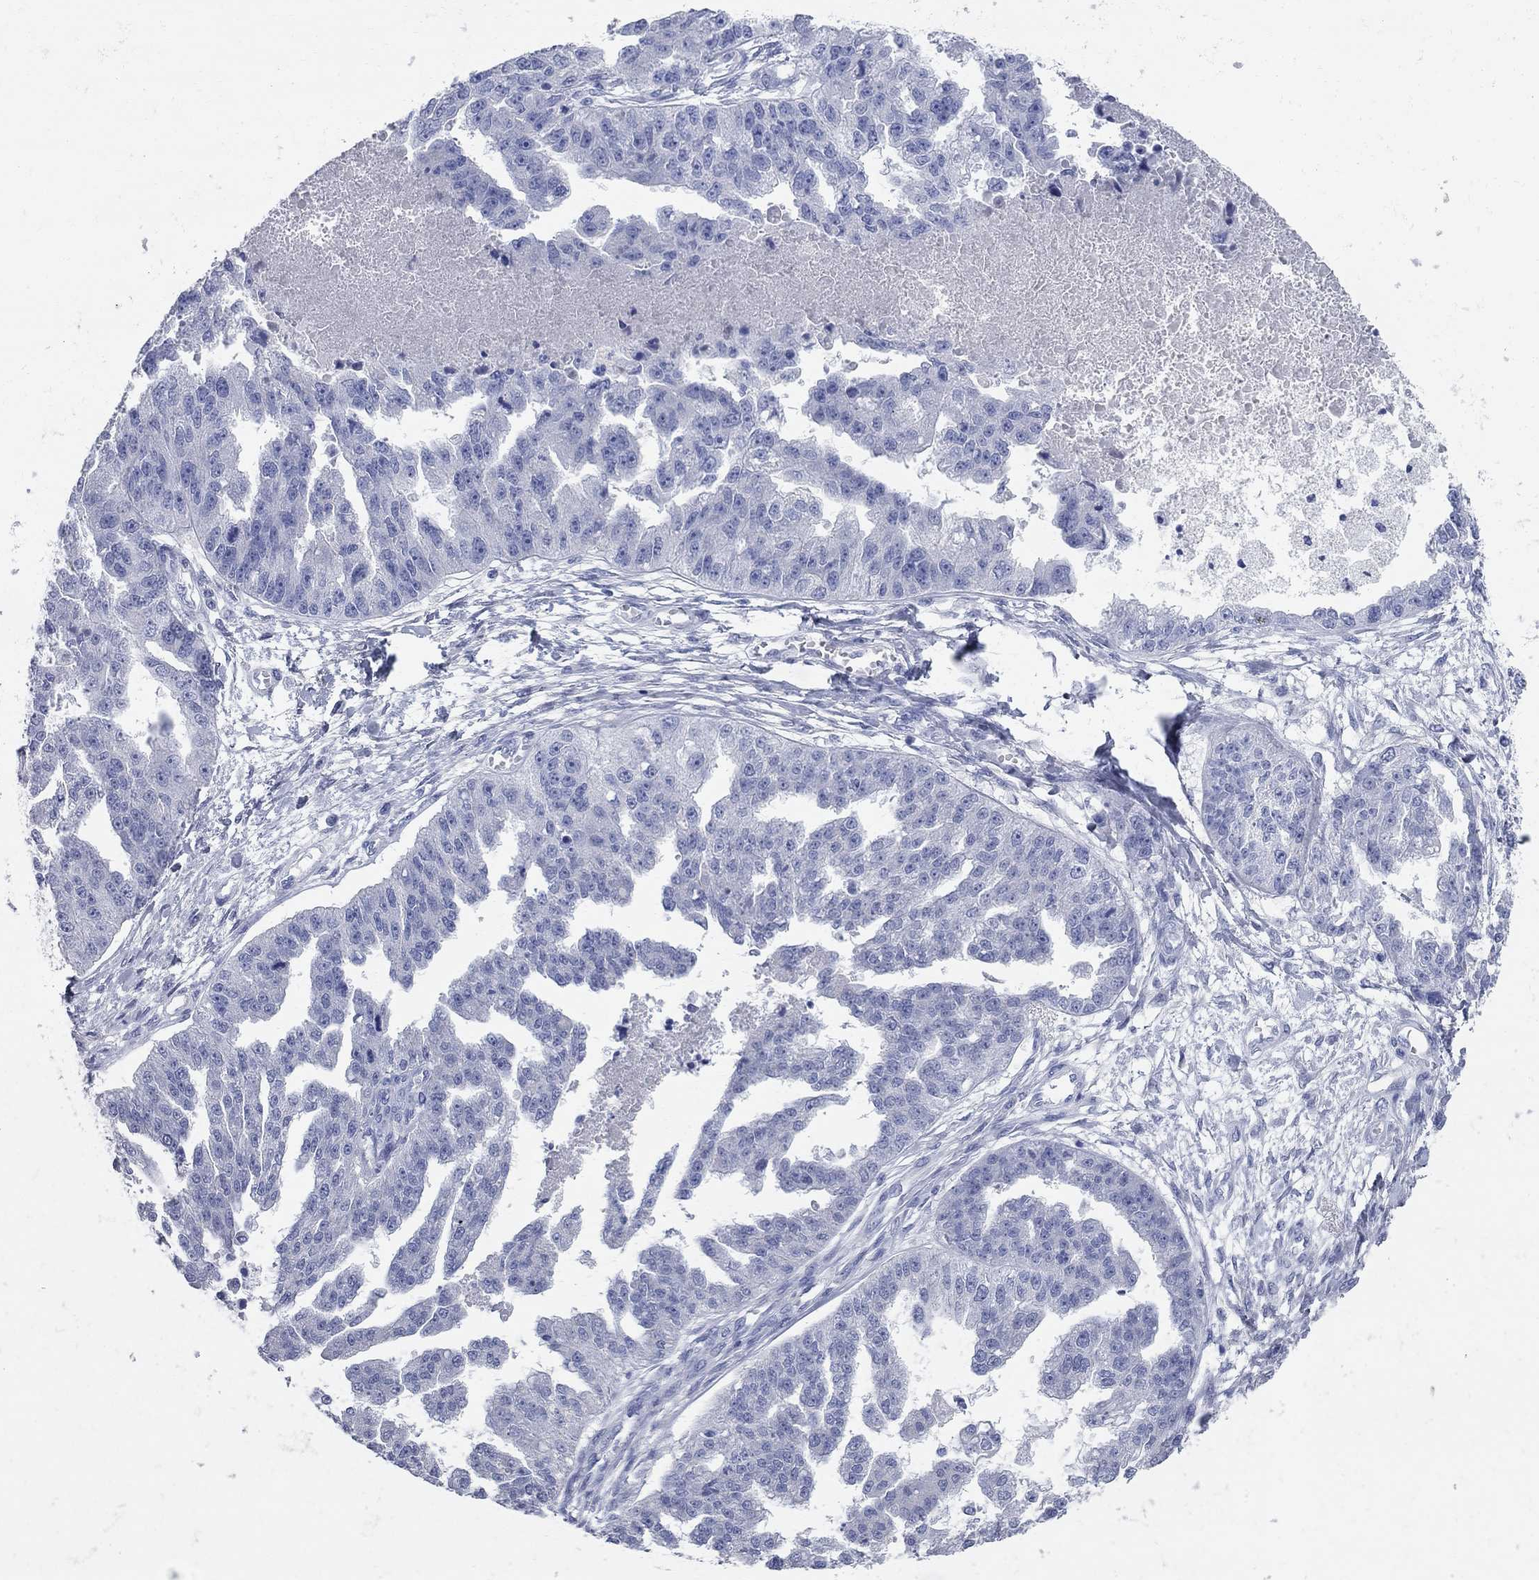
{"staining": {"intensity": "negative", "quantity": "none", "location": "none"}, "tissue": "ovarian cancer", "cell_type": "Tumor cells", "image_type": "cancer", "snomed": [{"axis": "morphology", "description": "Cystadenocarcinoma, serous, NOS"}, {"axis": "topography", "description": "Ovary"}], "caption": "IHC image of neoplastic tissue: ovarian cancer (serous cystadenocarcinoma) stained with DAB (3,3'-diaminobenzidine) displays no significant protein staining in tumor cells.", "gene": "AOX1", "patient": {"sex": "female", "age": 58}}